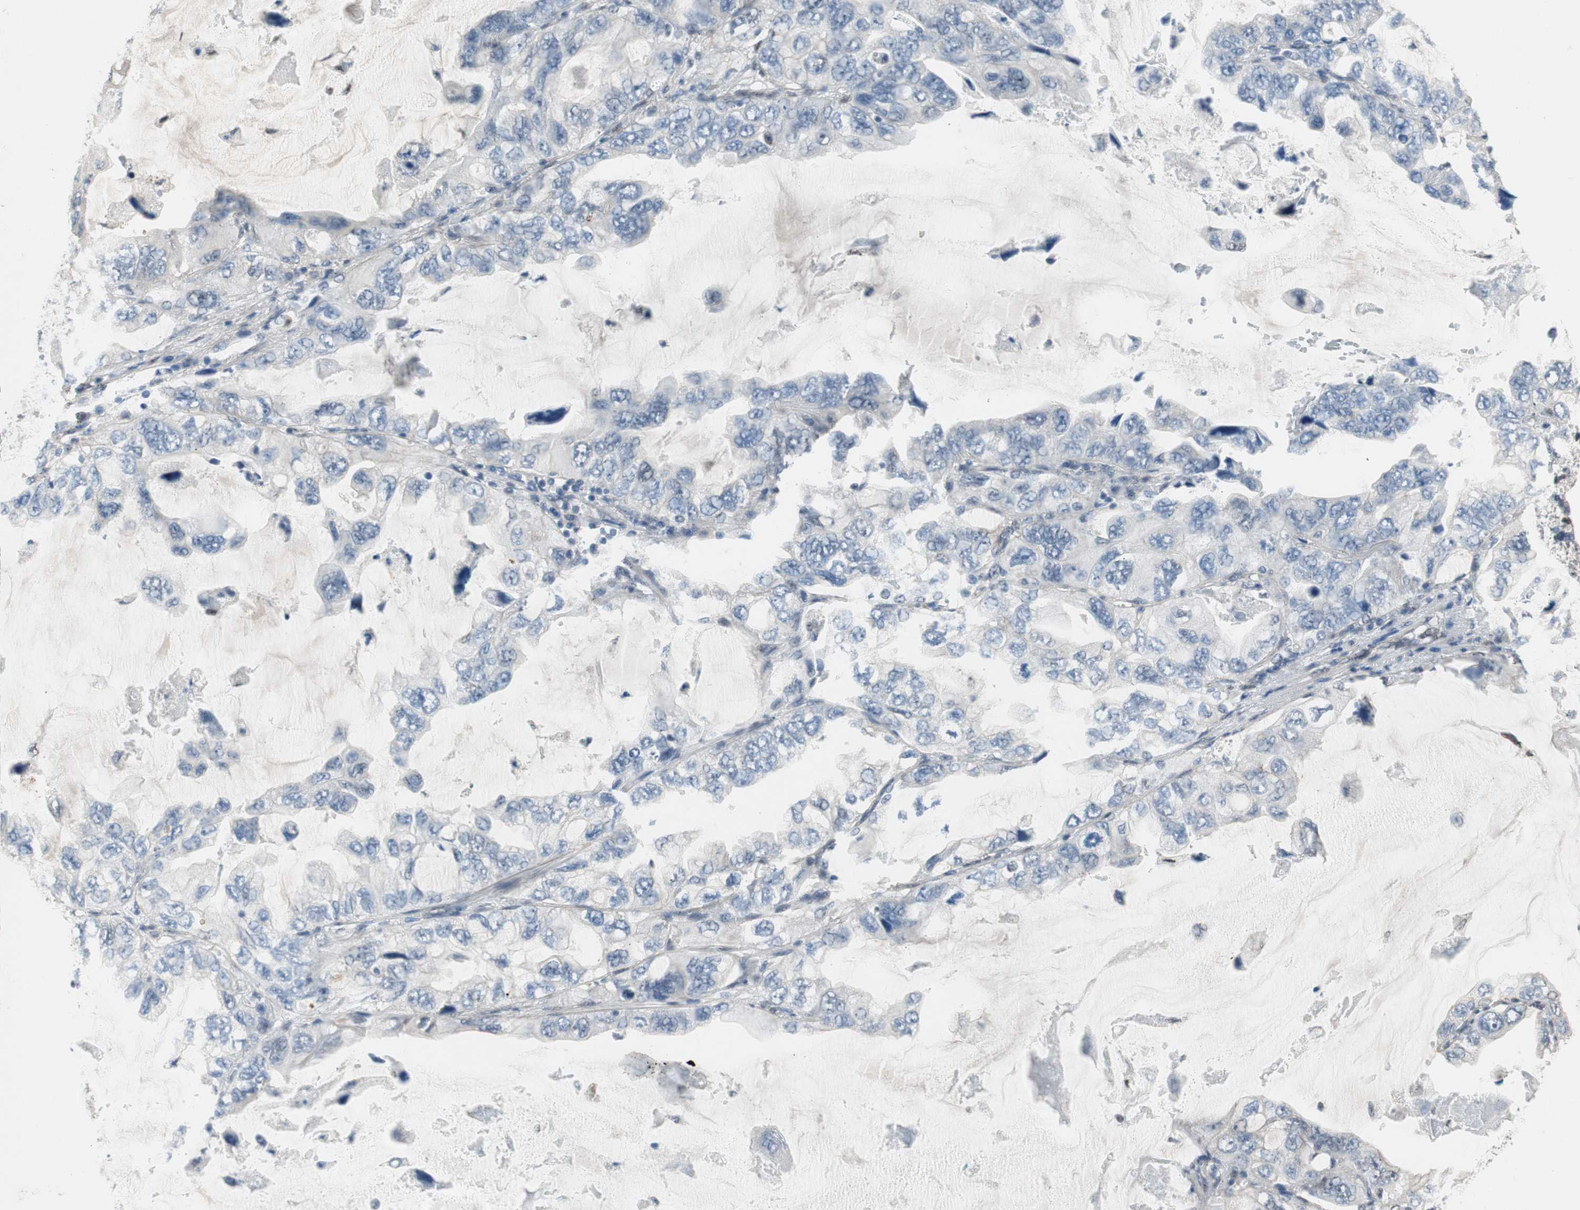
{"staining": {"intensity": "negative", "quantity": "none", "location": "none"}, "tissue": "lung cancer", "cell_type": "Tumor cells", "image_type": "cancer", "snomed": [{"axis": "morphology", "description": "Squamous cell carcinoma, NOS"}, {"axis": "topography", "description": "Lung"}], "caption": "High magnification brightfield microscopy of lung cancer (squamous cell carcinoma) stained with DAB (3,3'-diaminobenzidine) (brown) and counterstained with hematoxylin (blue): tumor cells show no significant positivity.", "gene": "PML", "patient": {"sex": "female", "age": 73}}